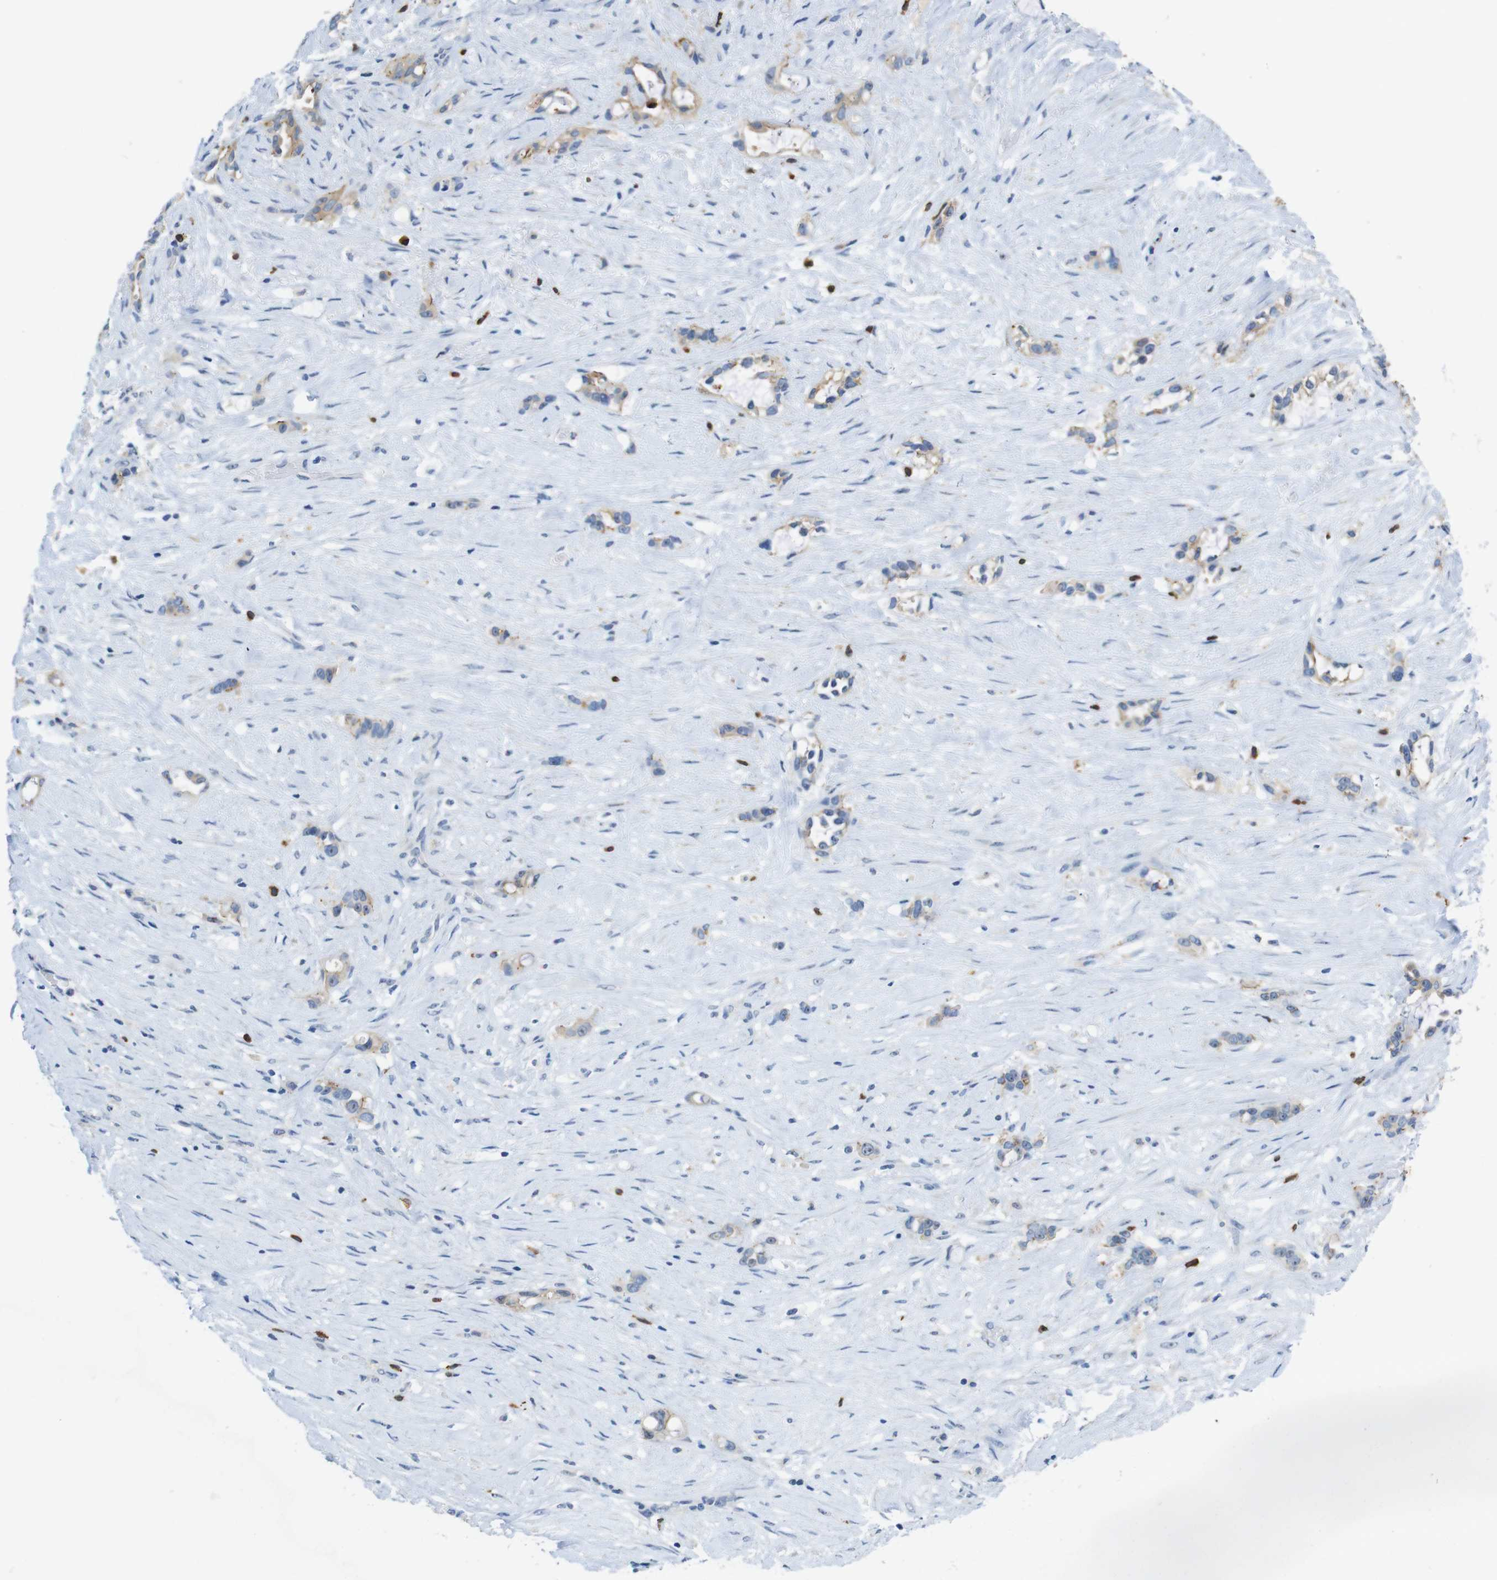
{"staining": {"intensity": "moderate", "quantity": "25%-75%", "location": "cytoplasmic/membranous"}, "tissue": "liver cancer", "cell_type": "Tumor cells", "image_type": "cancer", "snomed": [{"axis": "morphology", "description": "Cholangiocarcinoma"}, {"axis": "topography", "description": "Liver"}], "caption": "Tumor cells show moderate cytoplasmic/membranous staining in approximately 25%-75% of cells in liver cancer (cholangiocarcinoma).", "gene": "TJP3", "patient": {"sex": "female", "age": 65}}